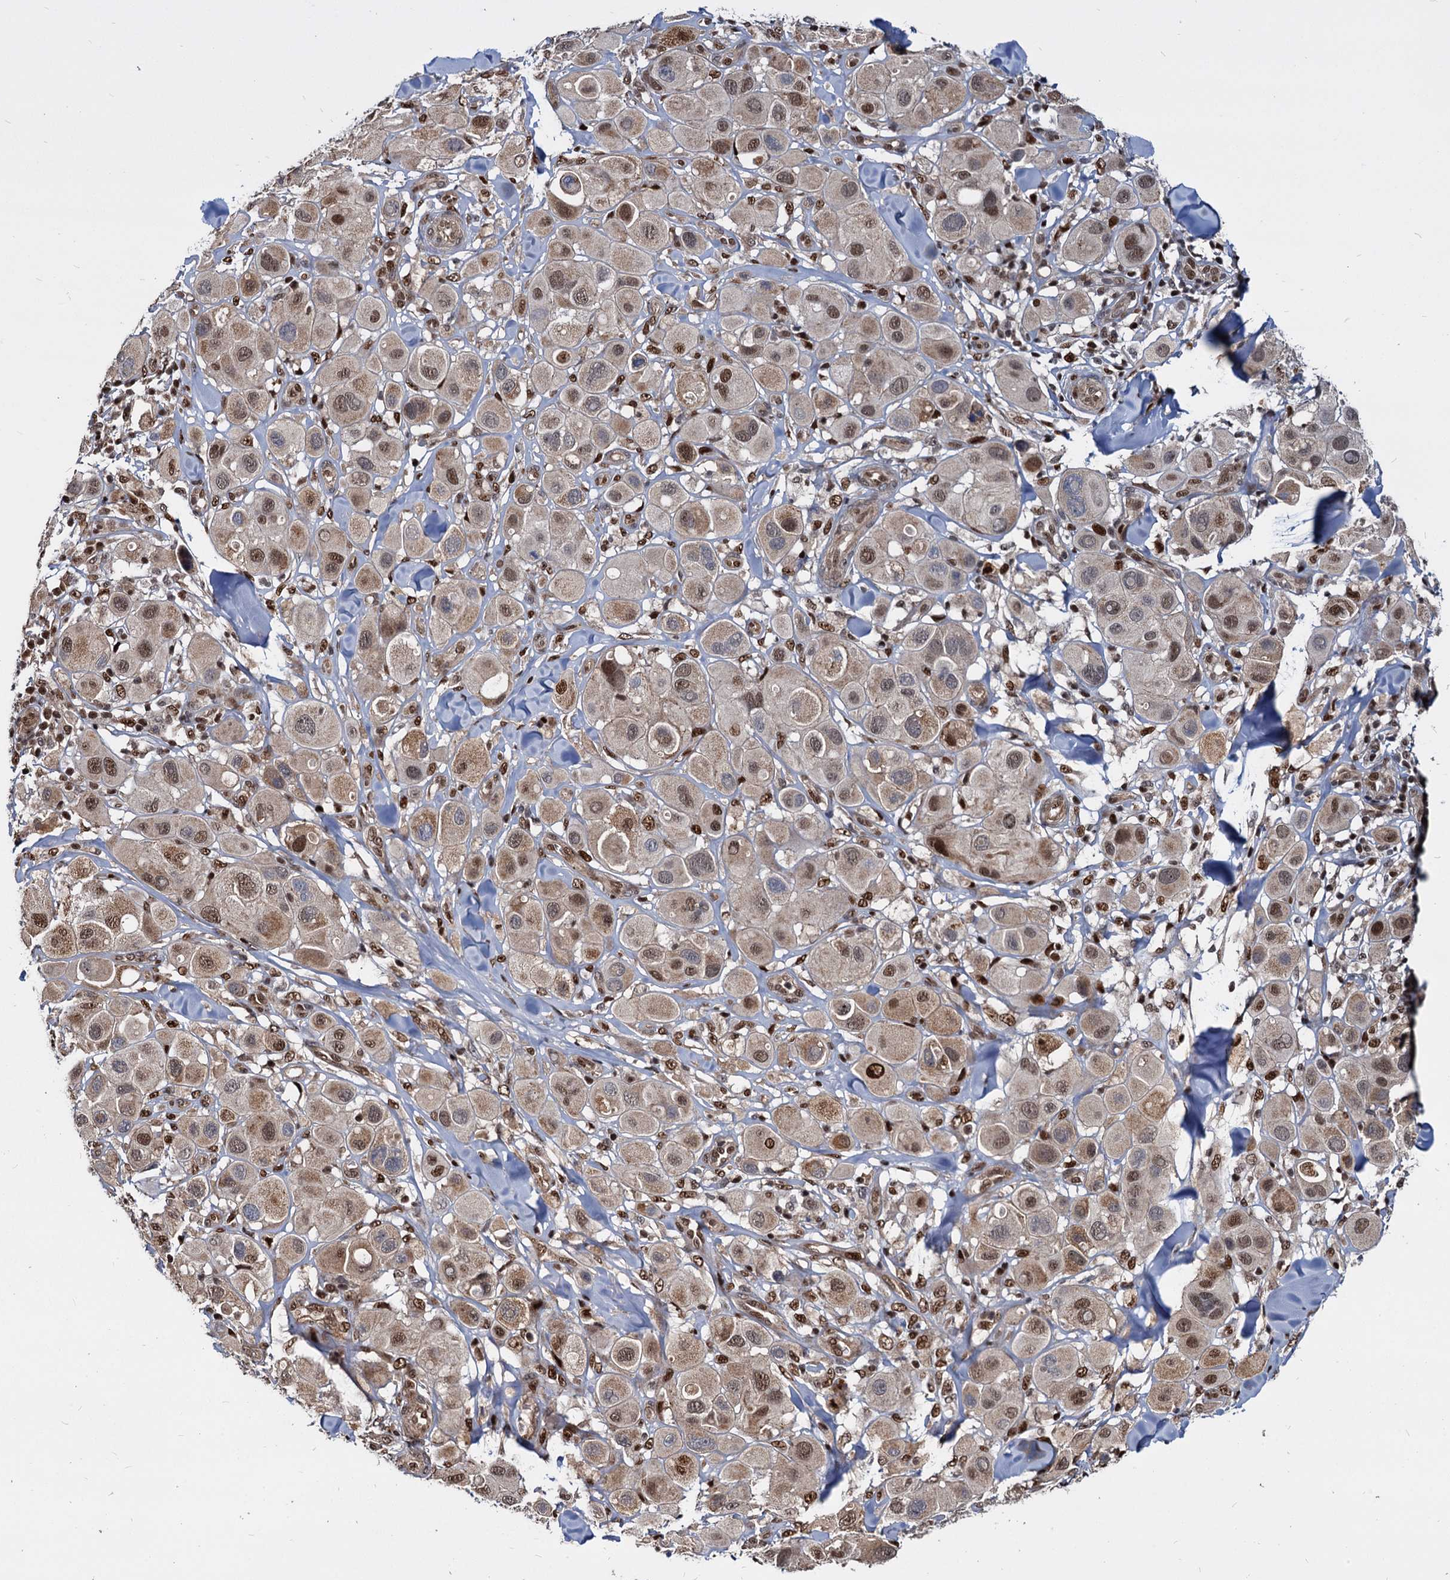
{"staining": {"intensity": "moderate", "quantity": ">75%", "location": "nuclear"}, "tissue": "melanoma", "cell_type": "Tumor cells", "image_type": "cancer", "snomed": [{"axis": "morphology", "description": "Malignant melanoma, Metastatic site"}, {"axis": "topography", "description": "Skin"}], "caption": "Protein expression analysis of human malignant melanoma (metastatic site) reveals moderate nuclear positivity in approximately >75% of tumor cells.", "gene": "UBLCP1", "patient": {"sex": "male", "age": 41}}